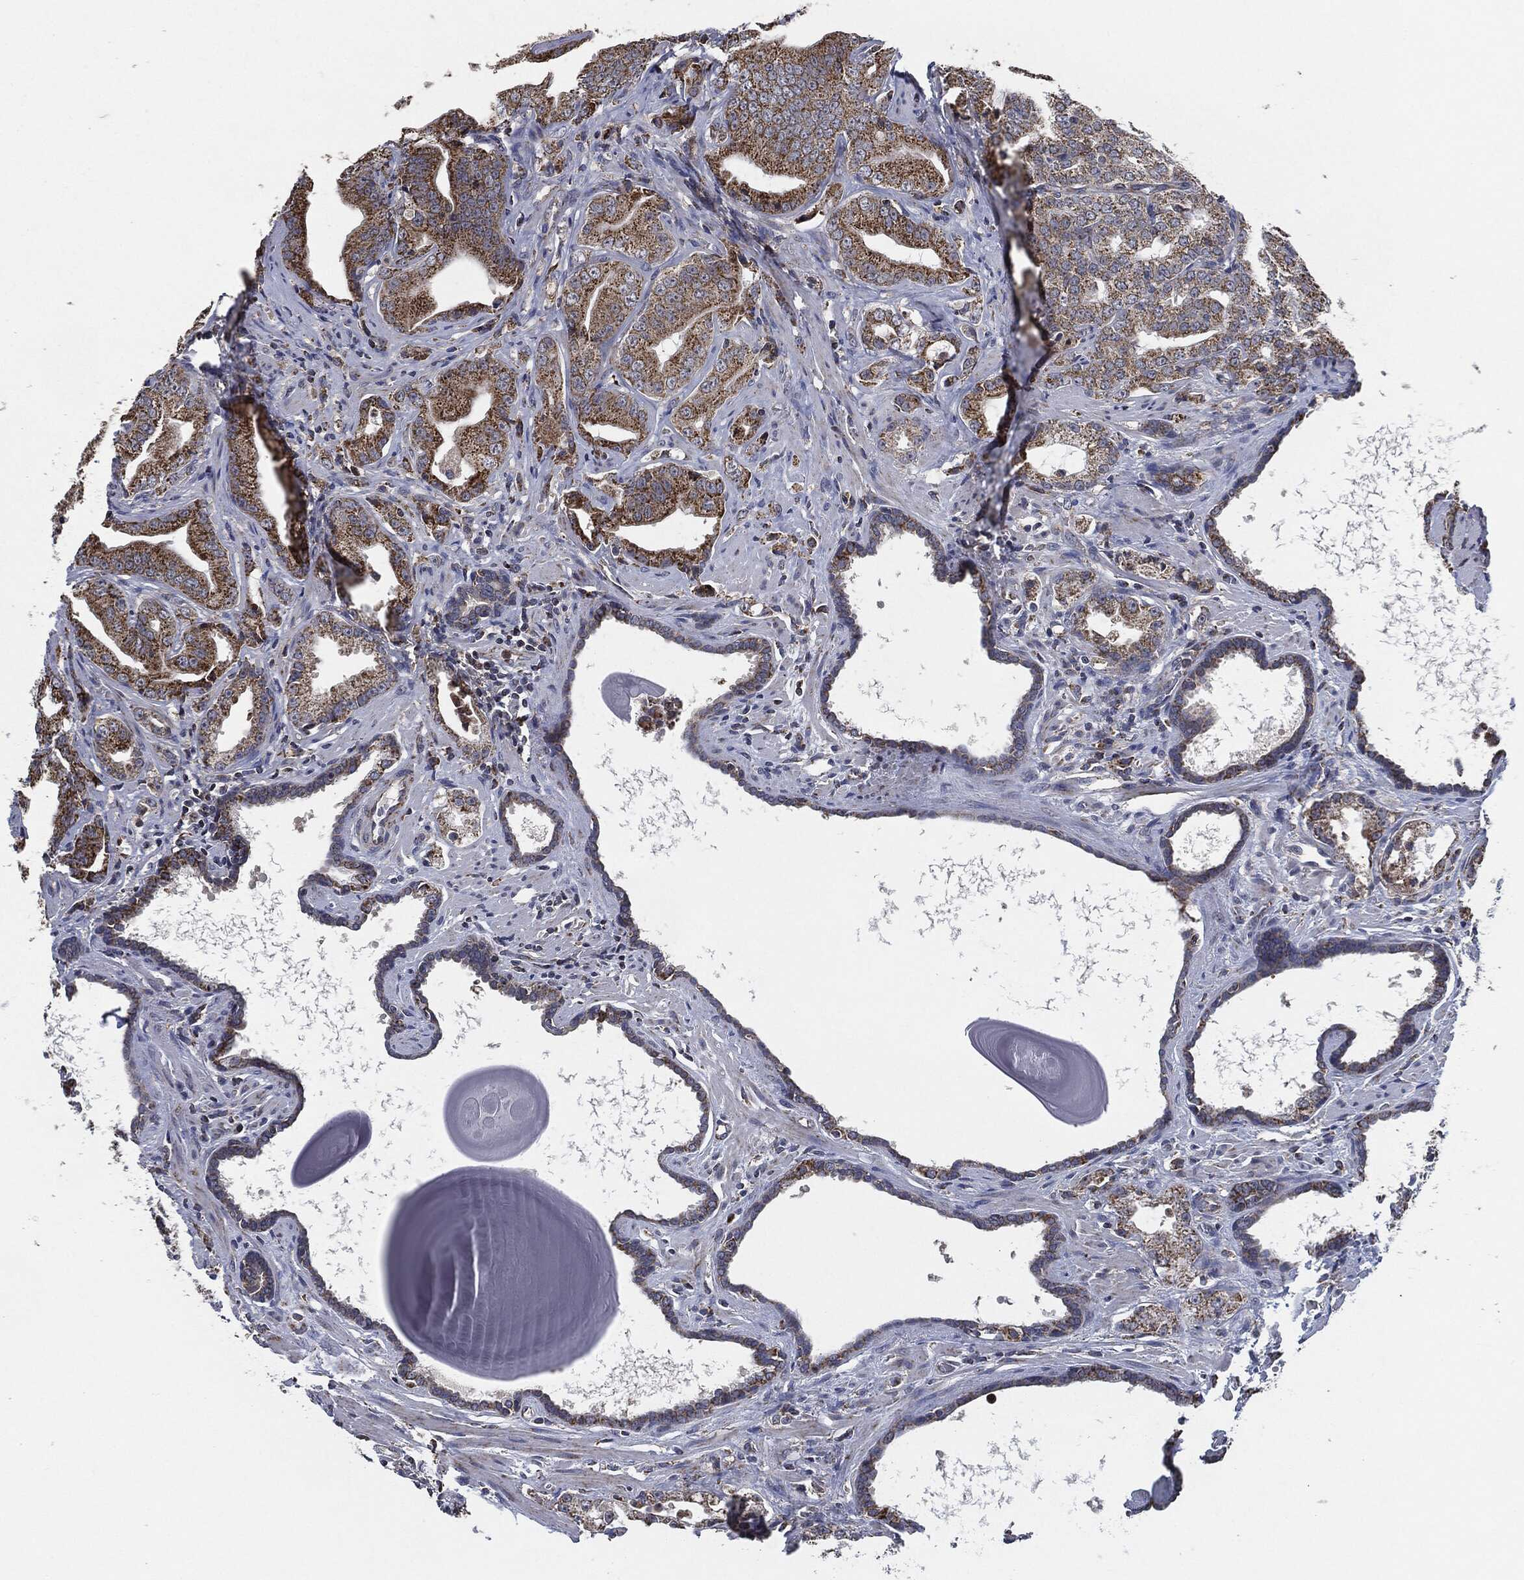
{"staining": {"intensity": "strong", "quantity": "25%-75%", "location": "cytoplasmic/membranous"}, "tissue": "prostate cancer", "cell_type": "Tumor cells", "image_type": "cancer", "snomed": [{"axis": "morphology", "description": "Adenocarcinoma, Low grade"}, {"axis": "topography", "description": "Prostate"}], "caption": "This photomicrograph demonstrates immunohistochemistry staining of prostate low-grade adenocarcinoma, with high strong cytoplasmic/membranous expression in about 25%-75% of tumor cells.", "gene": "NDUFV2", "patient": {"sex": "male", "age": 62}}